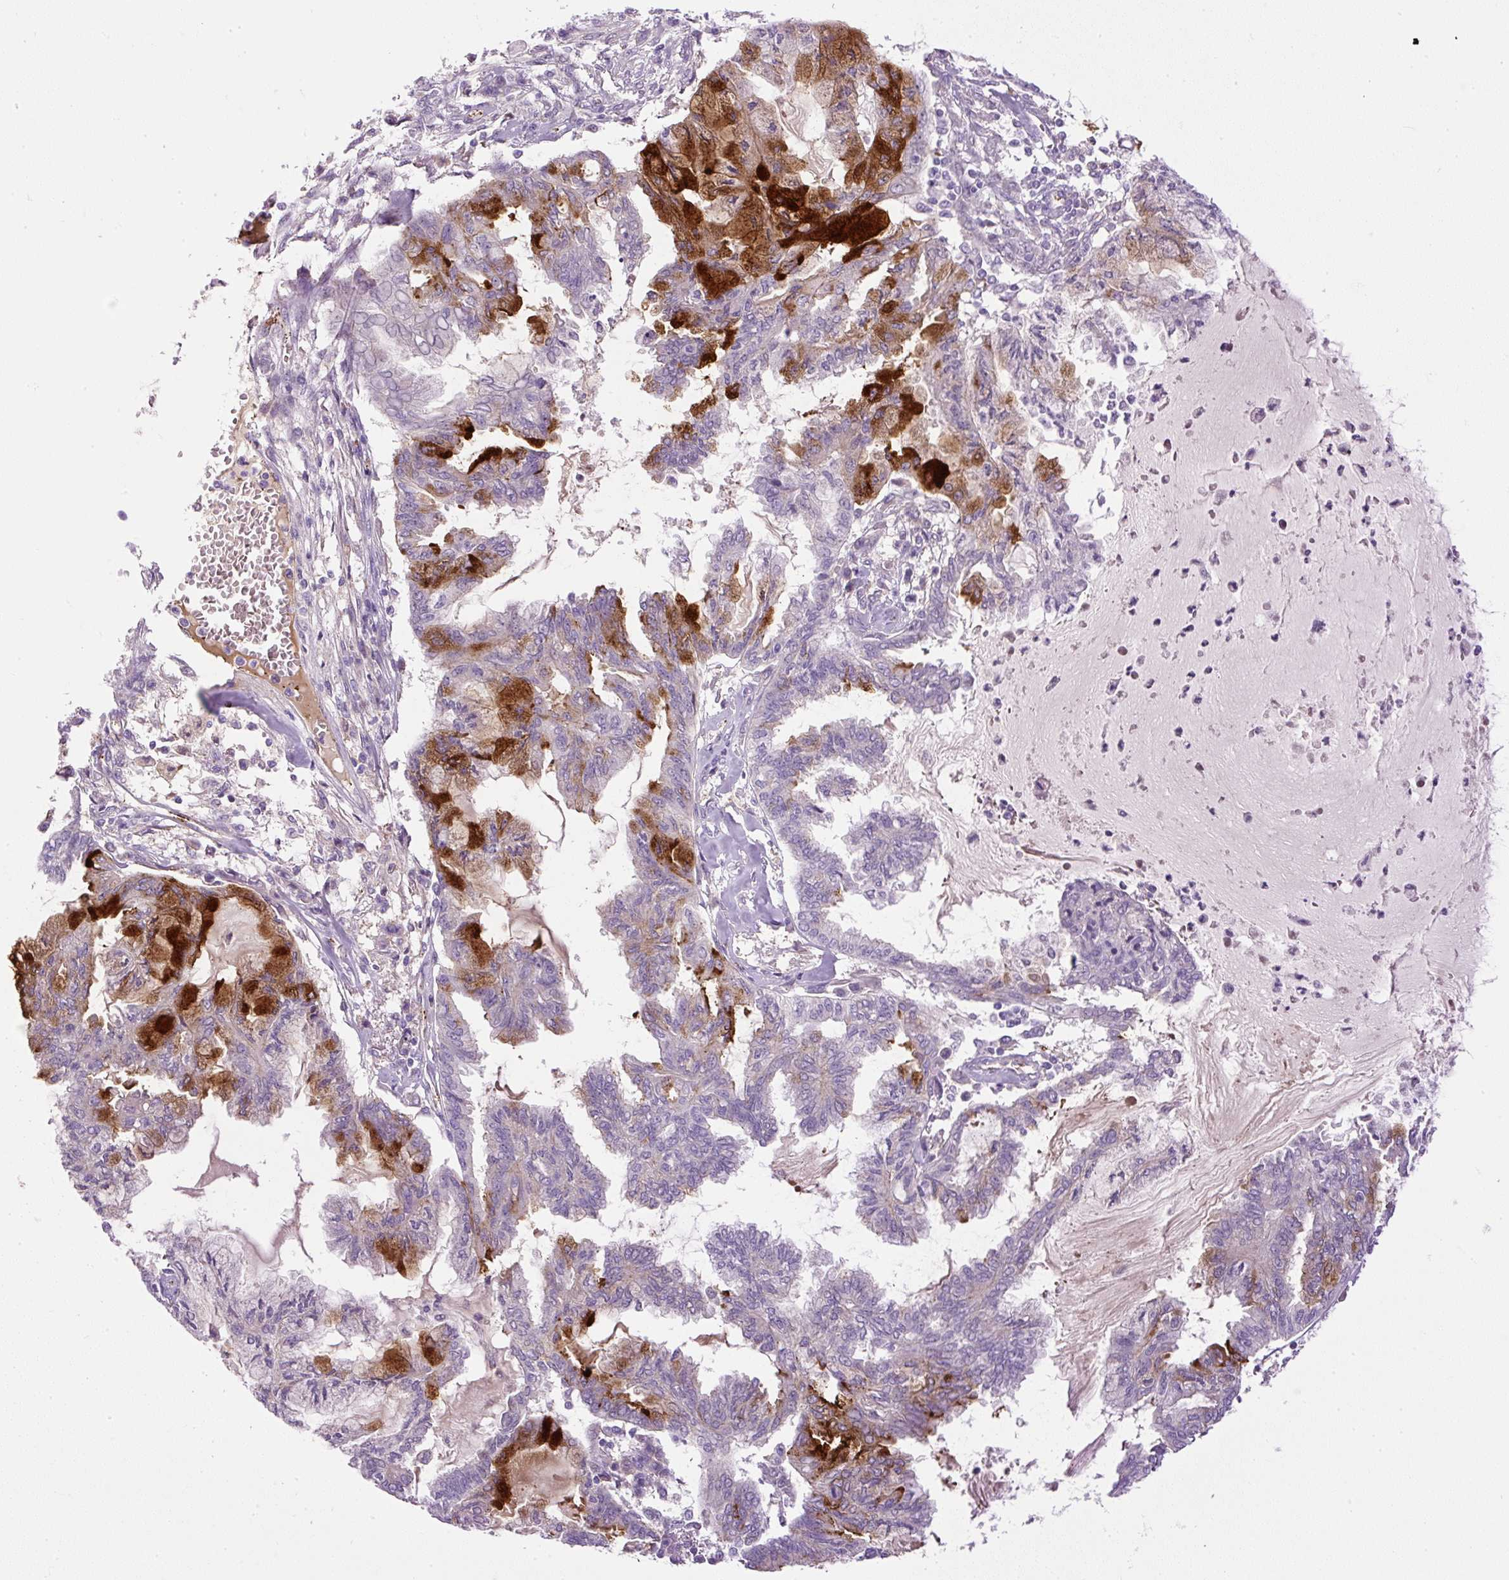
{"staining": {"intensity": "strong", "quantity": "<25%", "location": "cytoplasmic/membranous"}, "tissue": "endometrial cancer", "cell_type": "Tumor cells", "image_type": "cancer", "snomed": [{"axis": "morphology", "description": "Adenocarcinoma, NOS"}, {"axis": "topography", "description": "Endometrium"}], "caption": "Endometrial adenocarcinoma stained with a protein marker exhibits strong staining in tumor cells.", "gene": "LEFTY2", "patient": {"sex": "female", "age": 86}}